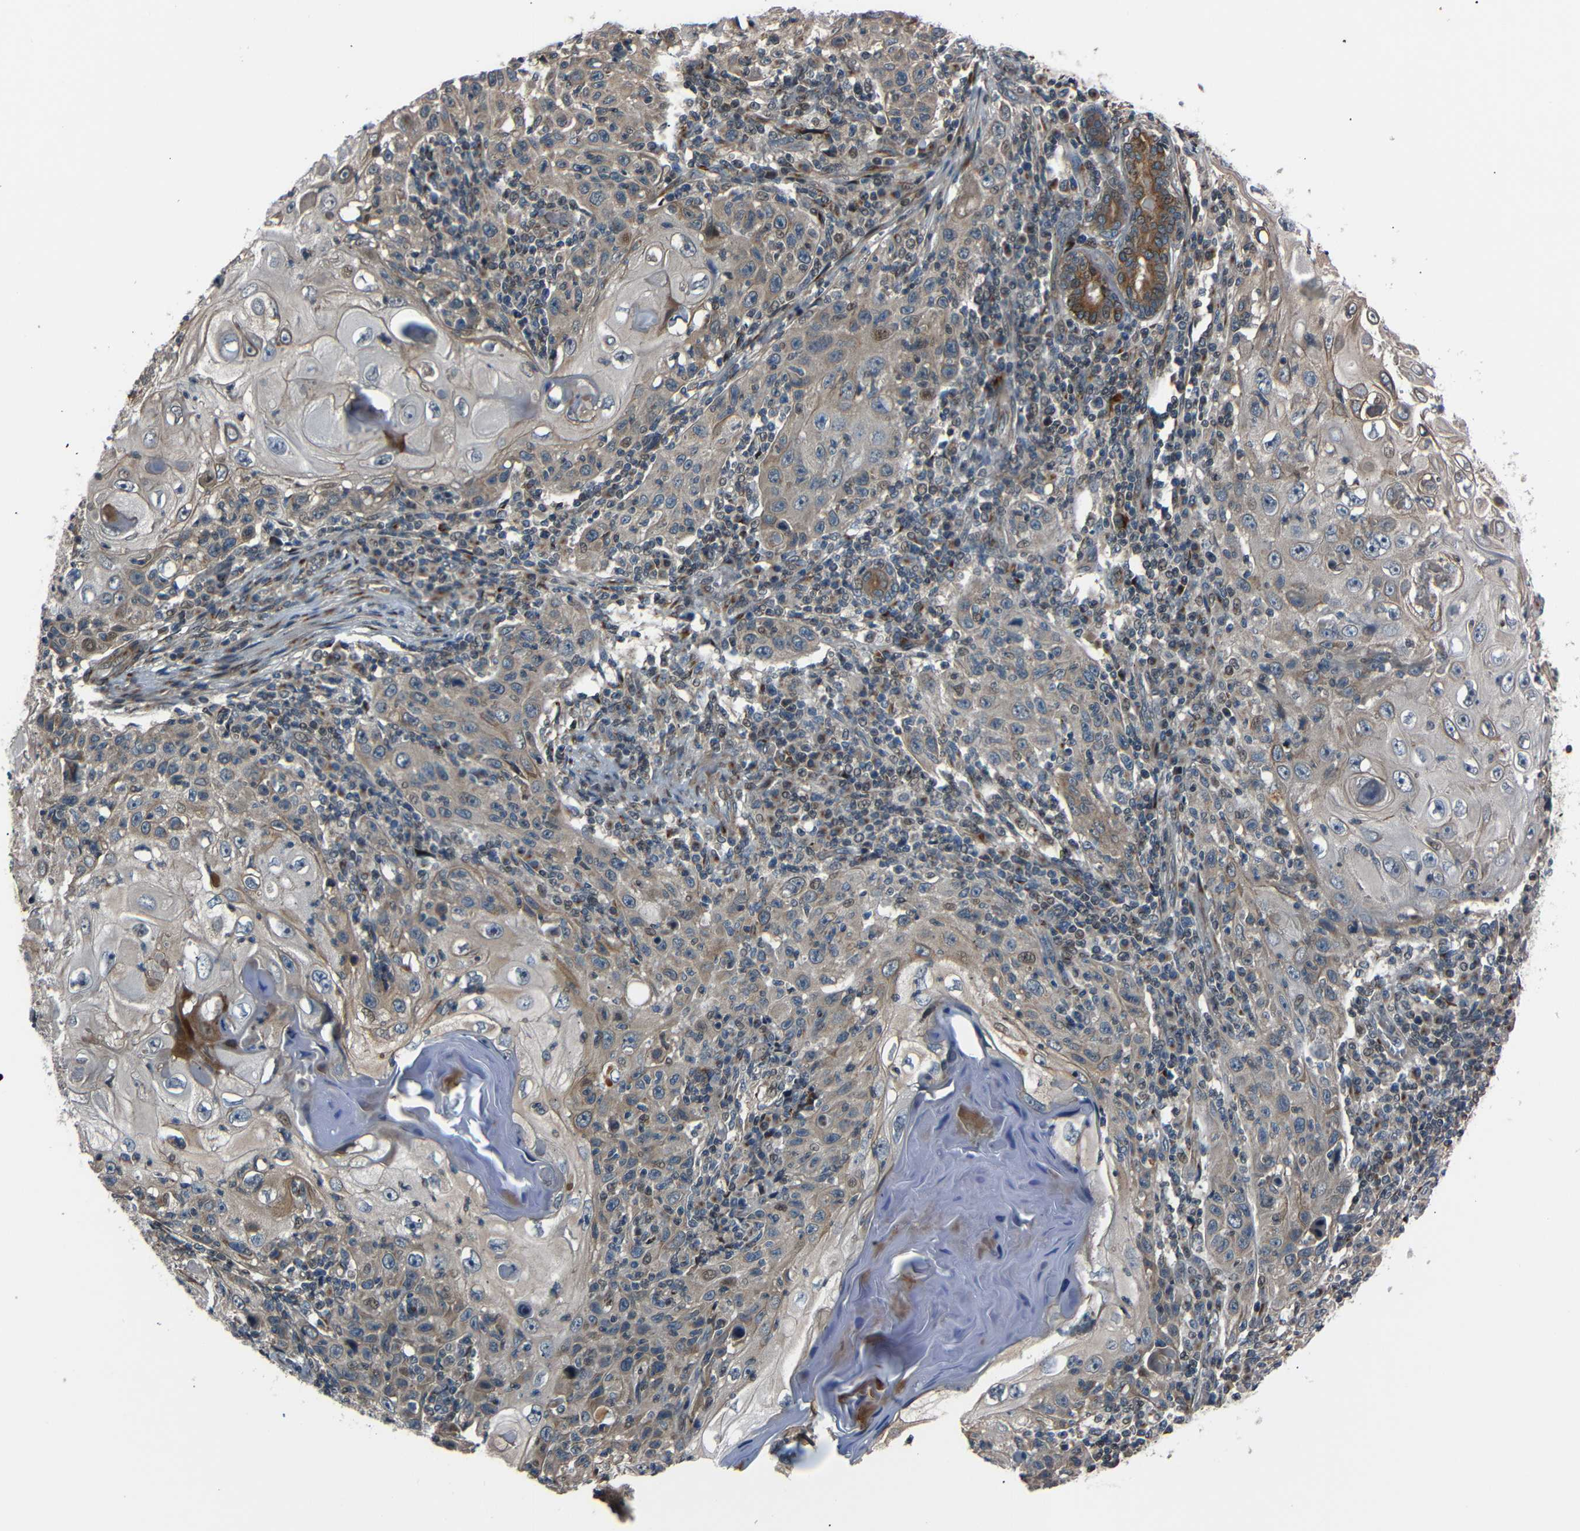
{"staining": {"intensity": "moderate", "quantity": "25%-75%", "location": "cytoplasmic/membranous"}, "tissue": "skin cancer", "cell_type": "Tumor cells", "image_type": "cancer", "snomed": [{"axis": "morphology", "description": "Squamous cell carcinoma, NOS"}, {"axis": "topography", "description": "Skin"}], "caption": "Moderate cytoplasmic/membranous positivity is appreciated in about 25%-75% of tumor cells in skin squamous cell carcinoma.", "gene": "AKAP9", "patient": {"sex": "female", "age": 88}}